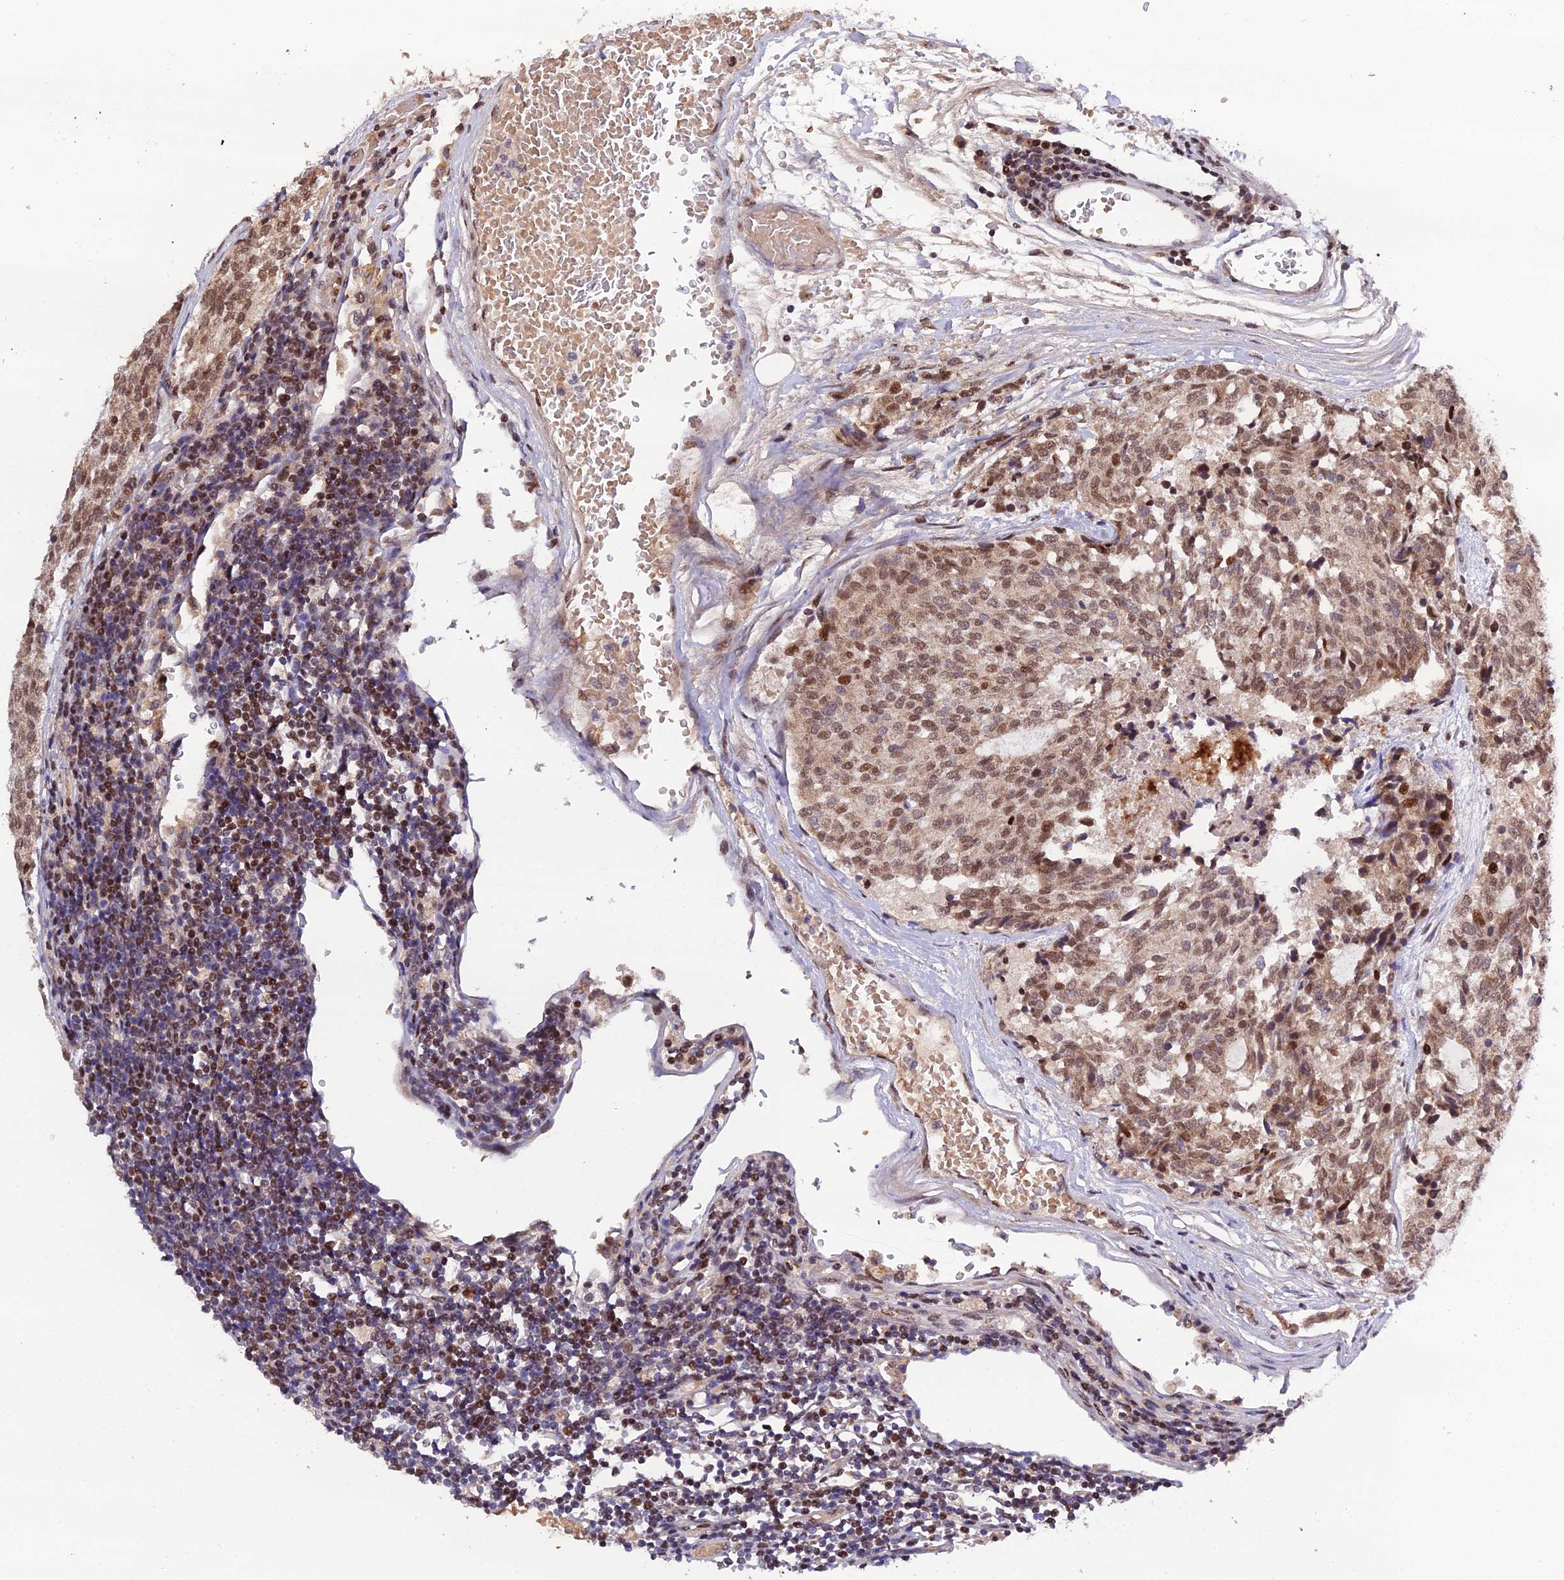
{"staining": {"intensity": "moderate", "quantity": ">75%", "location": "nuclear"}, "tissue": "carcinoid", "cell_type": "Tumor cells", "image_type": "cancer", "snomed": [{"axis": "morphology", "description": "Carcinoid, malignant, NOS"}, {"axis": "topography", "description": "Pancreas"}], "caption": "A medium amount of moderate nuclear expression is identified in approximately >75% of tumor cells in carcinoid tissue.", "gene": "ARL2", "patient": {"sex": "female", "age": 54}}